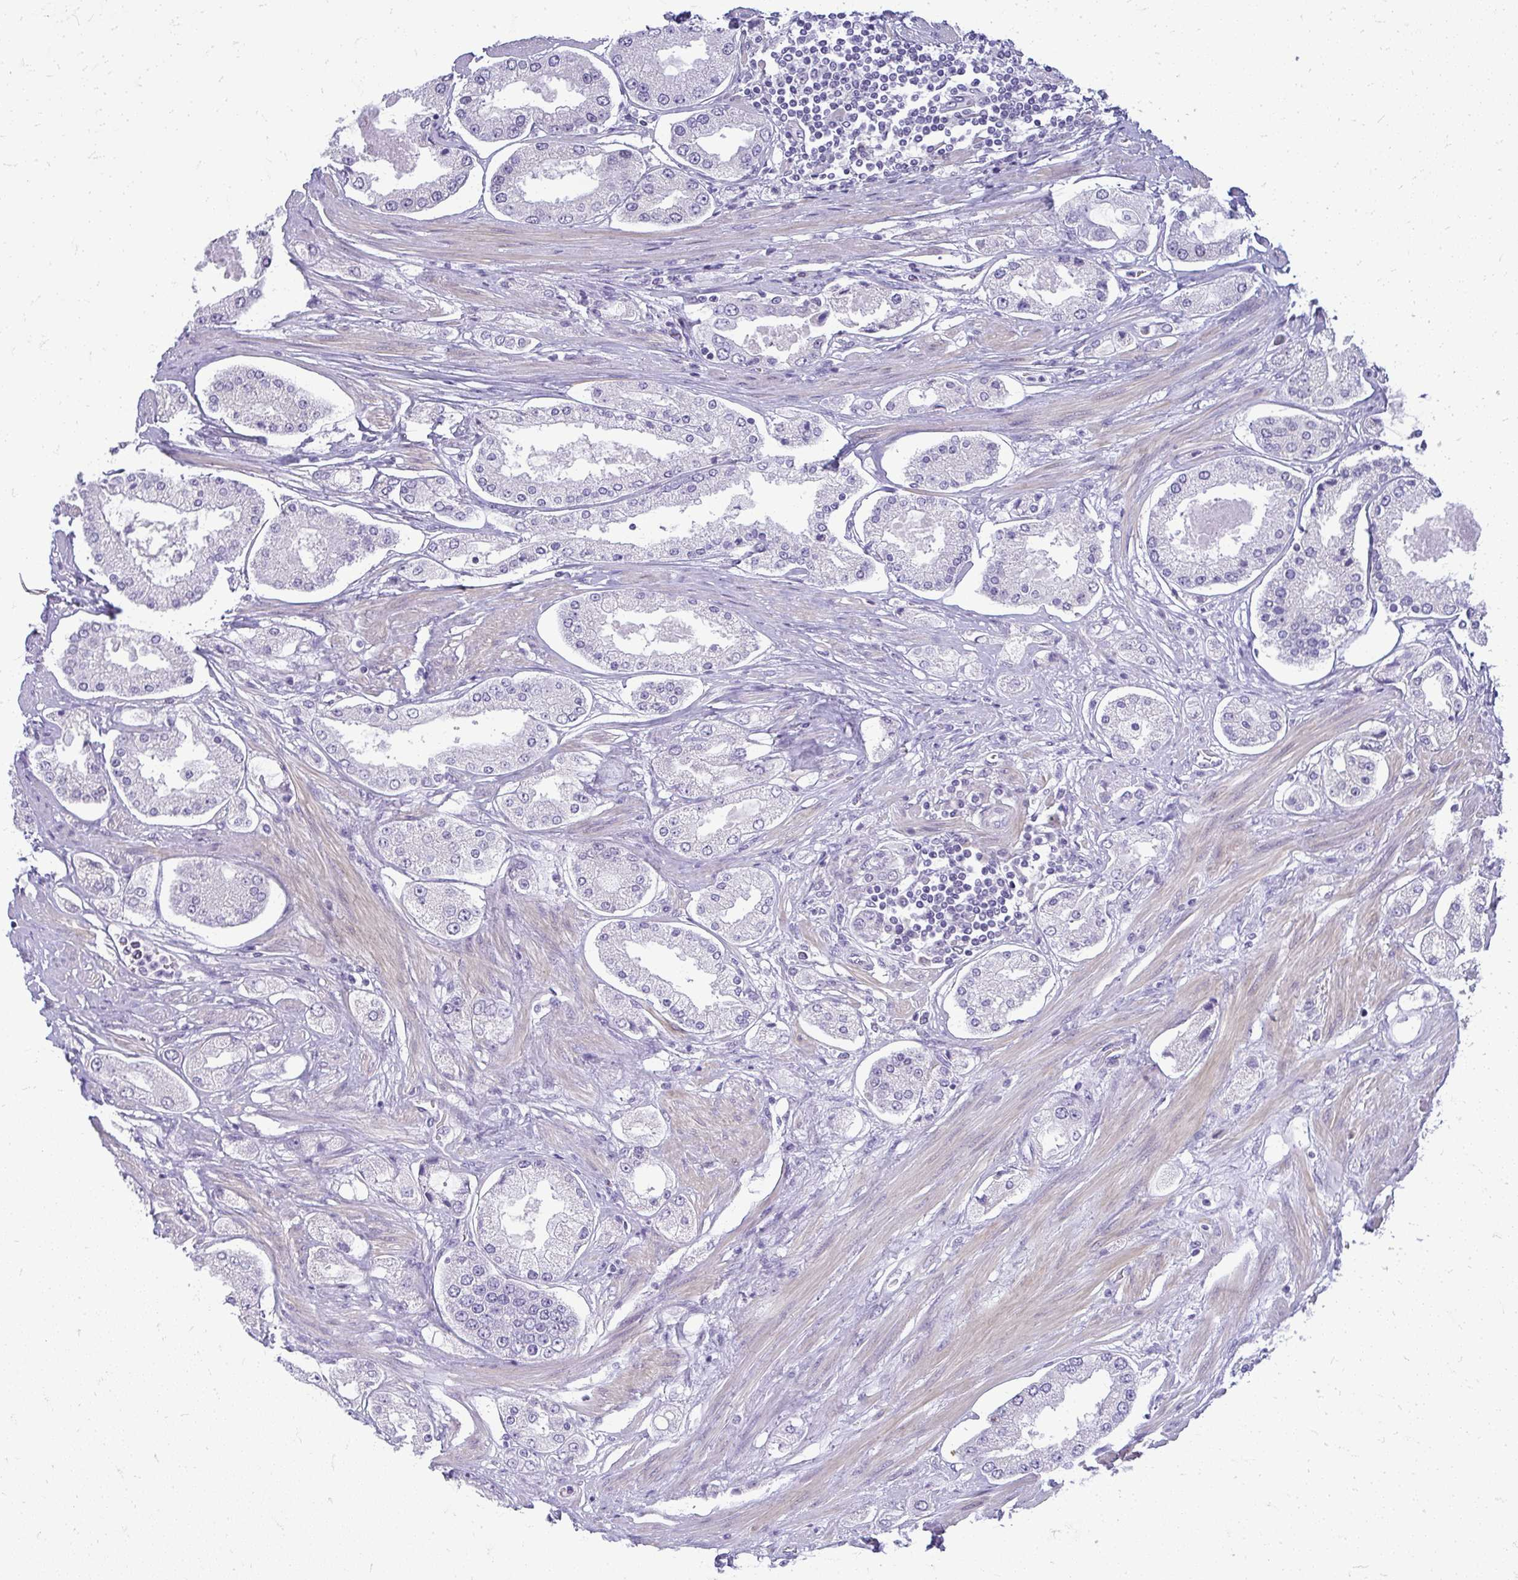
{"staining": {"intensity": "negative", "quantity": "none", "location": "none"}, "tissue": "prostate cancer", "cell_type": "Tumor cells", "image_type": "cancer", "snomed": [{"axis": "morphology", "description": "Adenocarcinoma, High grade"}, {"axis": "topography", "description": "Prostate"}], "caption": "A micrograph of human adenocarcinoma (high-grade) (prostate) is negative for staining in tumor cells.", "gene": "TEX33", "patient": {"sex": "male", "age": 69}}